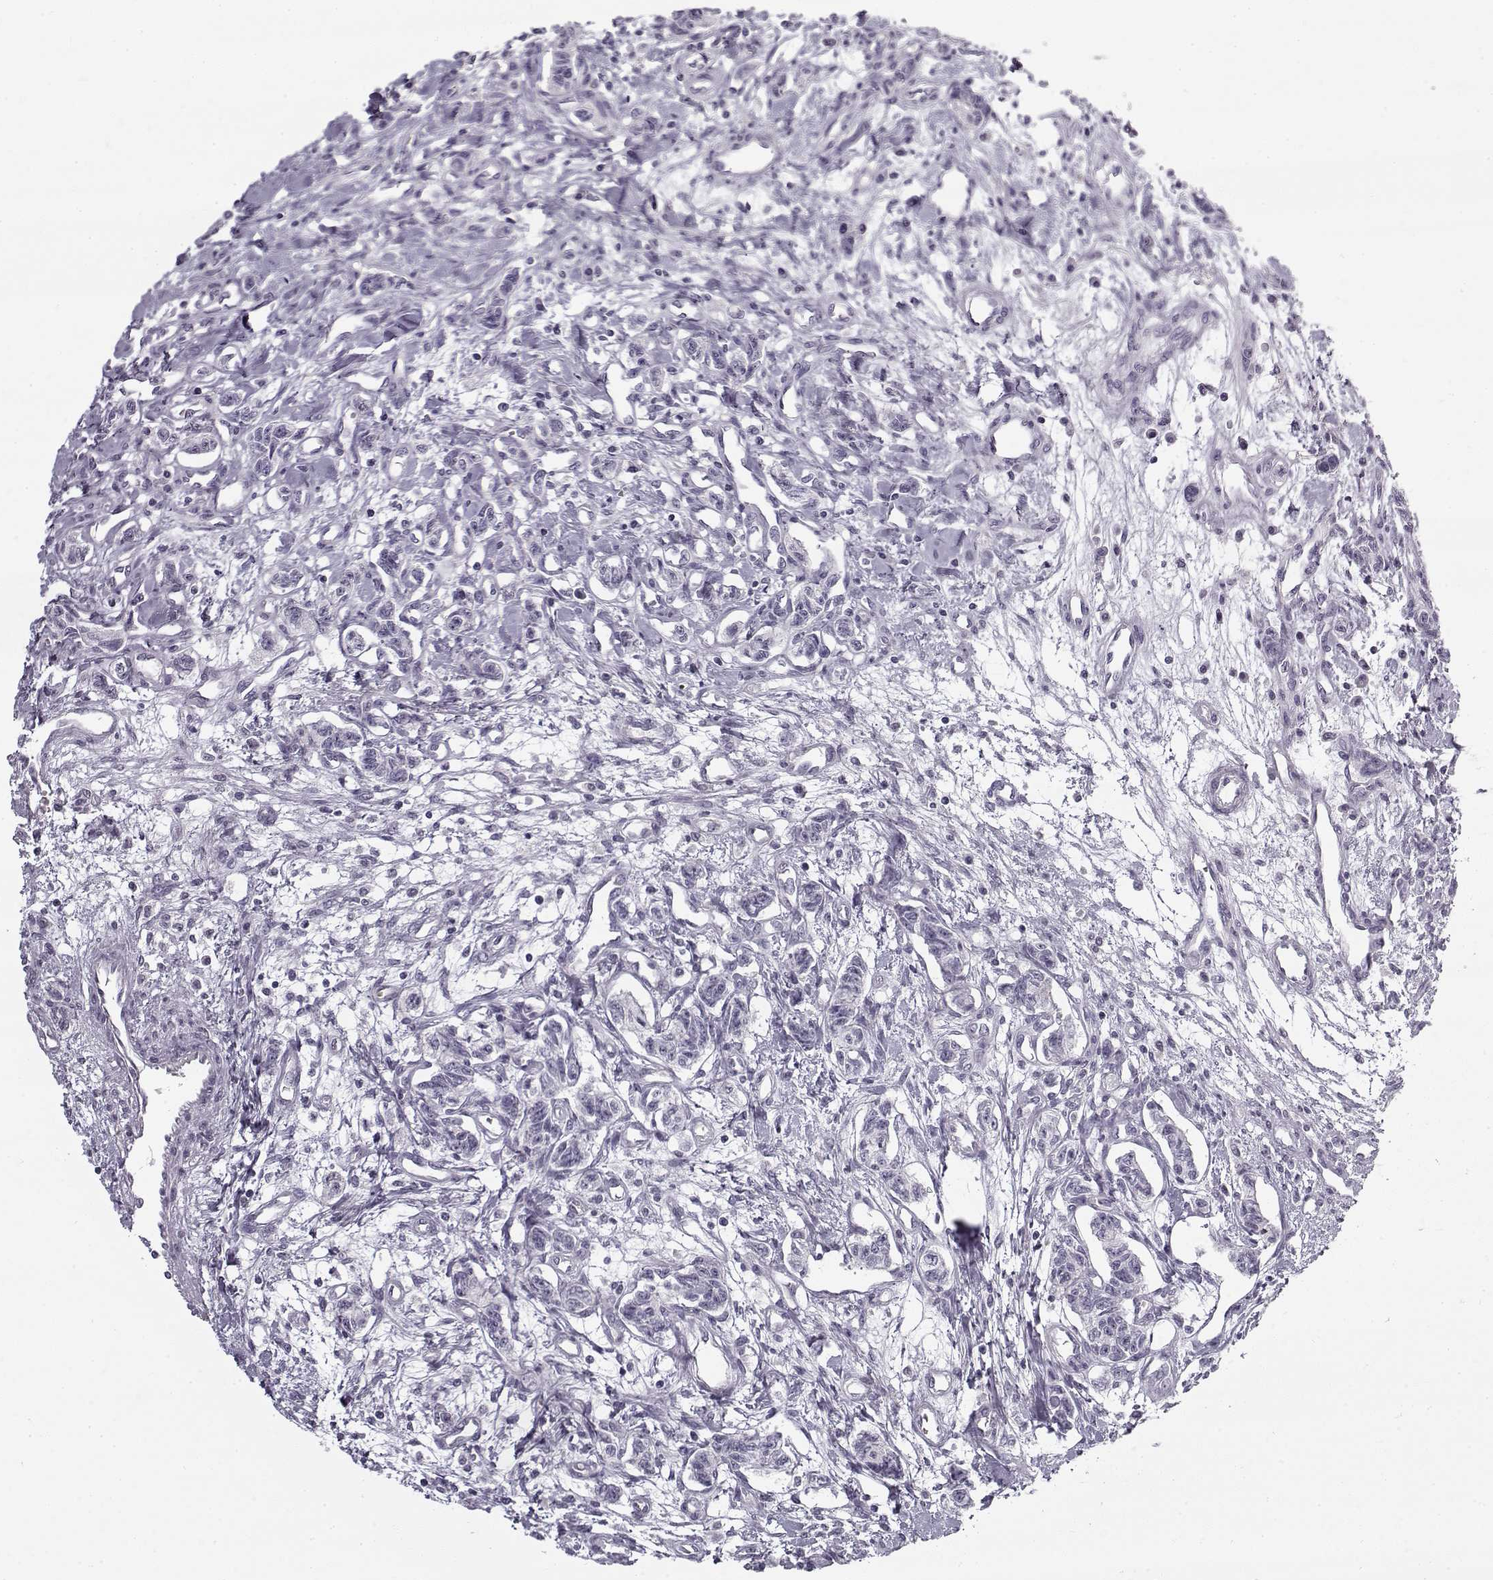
{"staining": {"intensity": "negative", "quantity": "none", "location": "none"}, "tissue": "carcinoid", "cell_type": "Tumor cells", "image_type": "cancer", "snomed": [{"axis": "morphology", "description": "Carcinoid, malignant, NOS"}, {"axis": "topography", "description": "Kidney"}], "caption": "This is an immunohistochemistry (IHC) image of human carcinoid (malignant). There is no positivity in tumor cells.", "gene": "SNCA", "patient": {"sex": "female", "age": 41}}